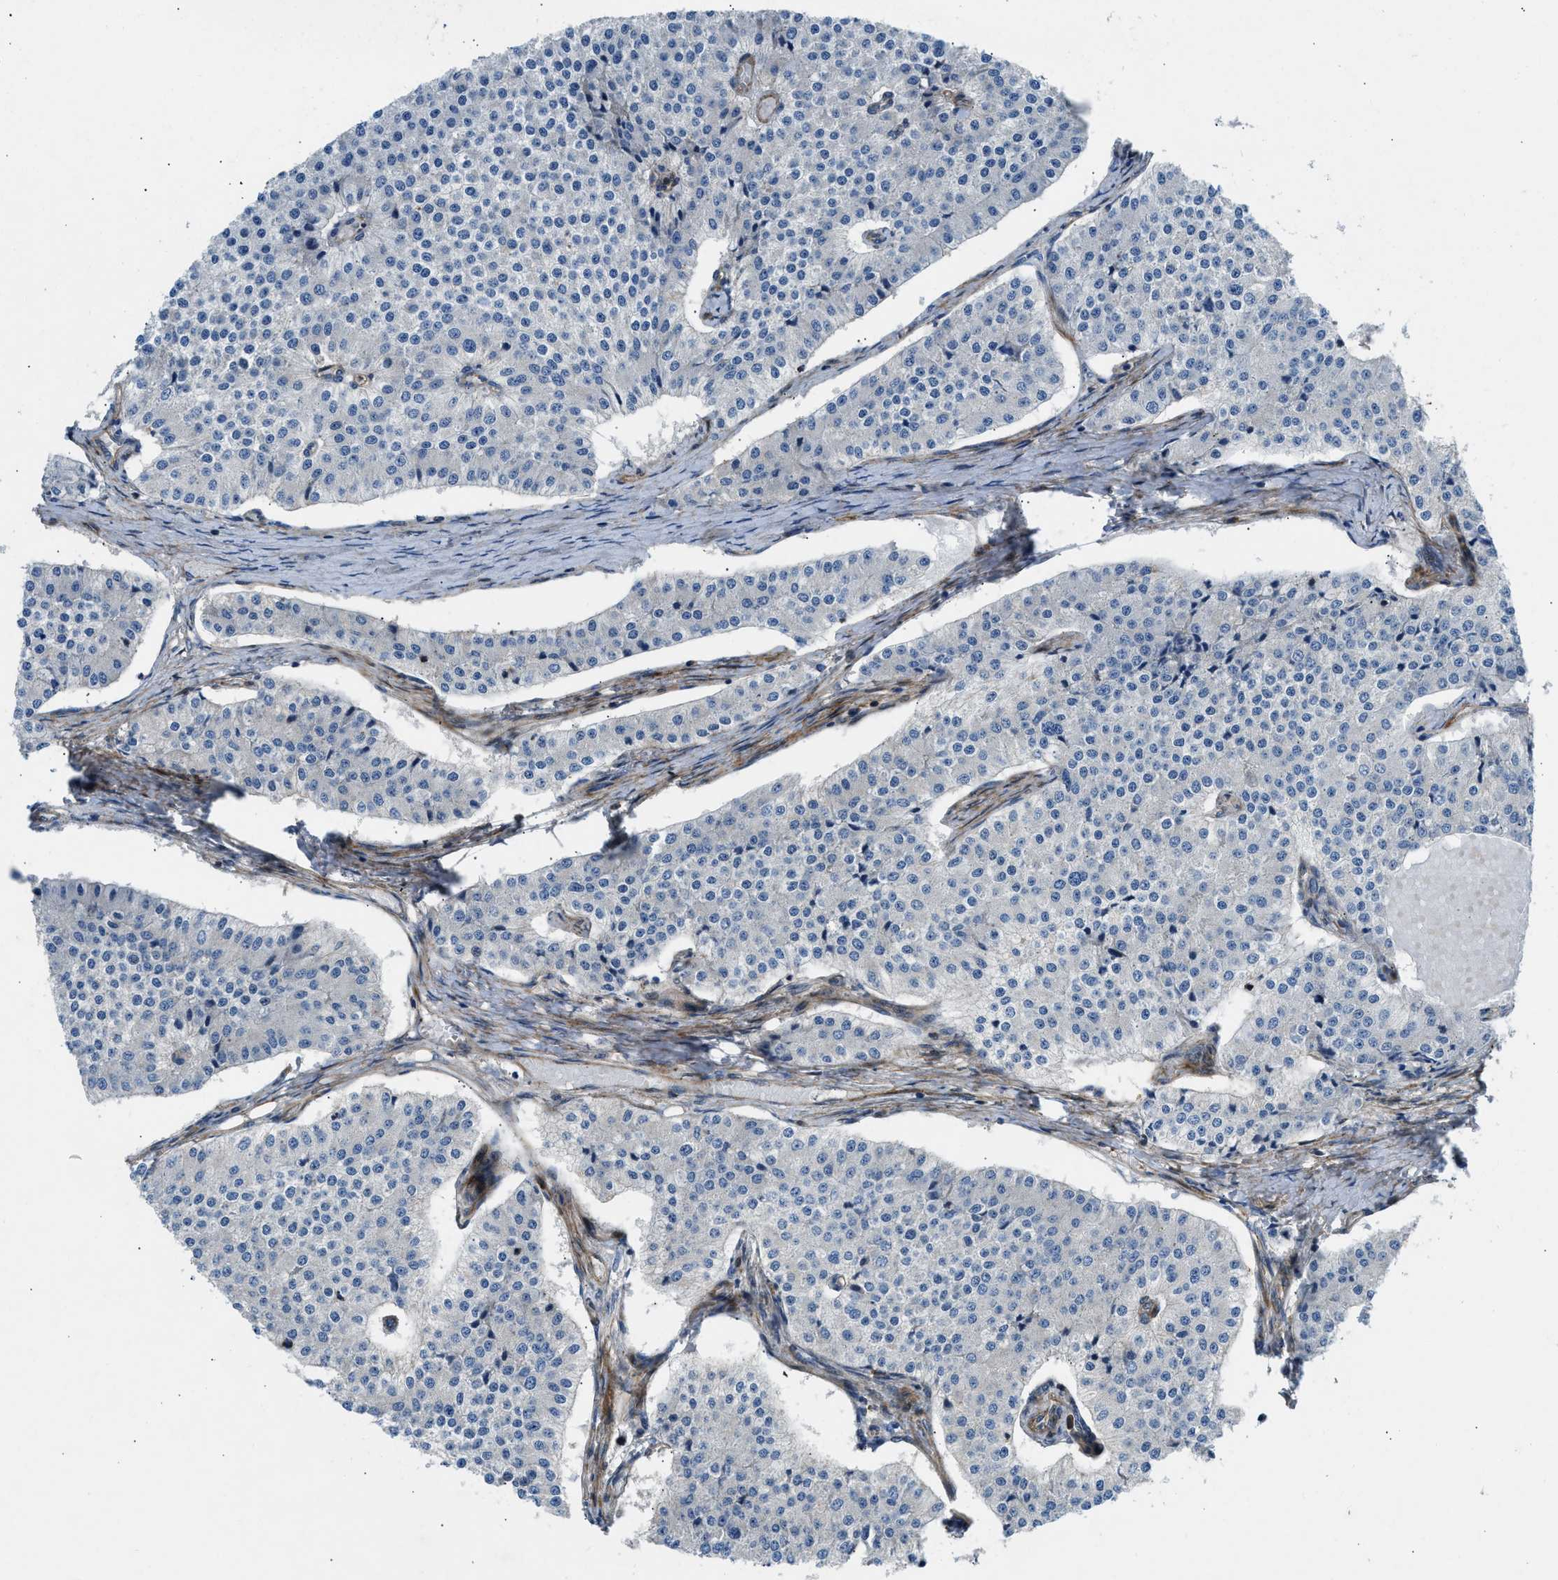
{"staining": {"intensity": "negative", "quantity": "none", "location": "none"}, "tissue": "carcinoid", "cell_type": "Tumor cells", "image_type": "cancer", "snomed": [{"axis": "morphology", "description": "Carcinoid, malignant, NOS"}, {"axis": "topography", "description": "Colon"}], "caption": "A histopathology image of human carcinoid is negative for staining in tumor cells. The staining is performed using DAB (3,3'-diaminobenzidine) brown chromogen with nuclei counter-stained in using hematoxylin.", "gene": "NYNRIN", "patient": {"sex": "female", "age": 52}}